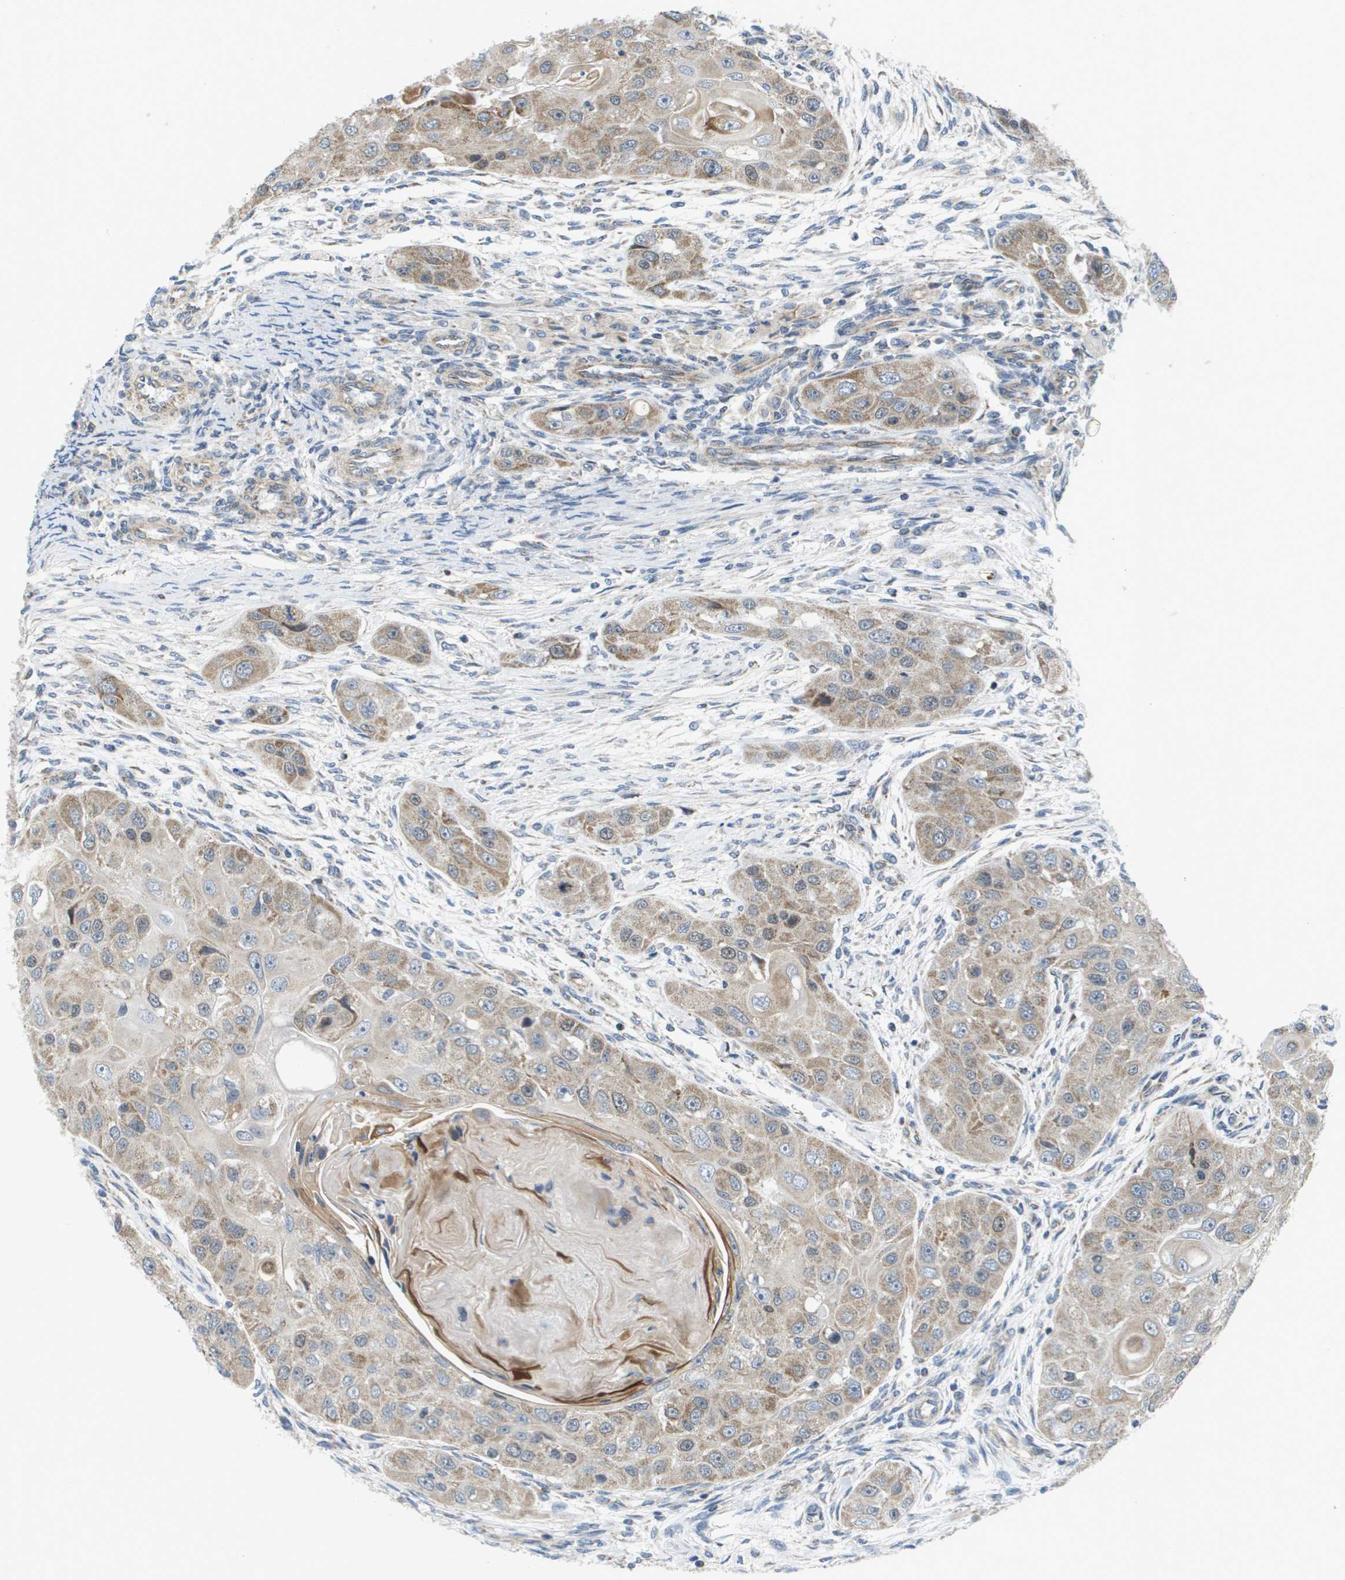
{"staining": {"intensity": "weak", "quantity": ">75%", "location": "cytoplasmic/membranous"}, "tissue": "head and neck cancer", "cell_type": "Tumor cells", "image_type": "cancer", "snomed": [{"axis": "morphology", "description": "Normal tissue, NOS"}, {"axis": "morphology", "description": "Squamous cell carcinoma, NOS"}, {"axis": "topography", "description": "Skeletal muscle"}, {"axis": "topography", "description": "Head-Neck"}], "caption": "Squamous cell carcinoma (head and neck) was stained to show a protein in brown. There is low levels of weak cytoplasmic/membranous expression in about >75% of tumor cells. Nuclei are stained in blue.", "gene": "KRT23", "patient": {"sex": "male", "age": 51}}